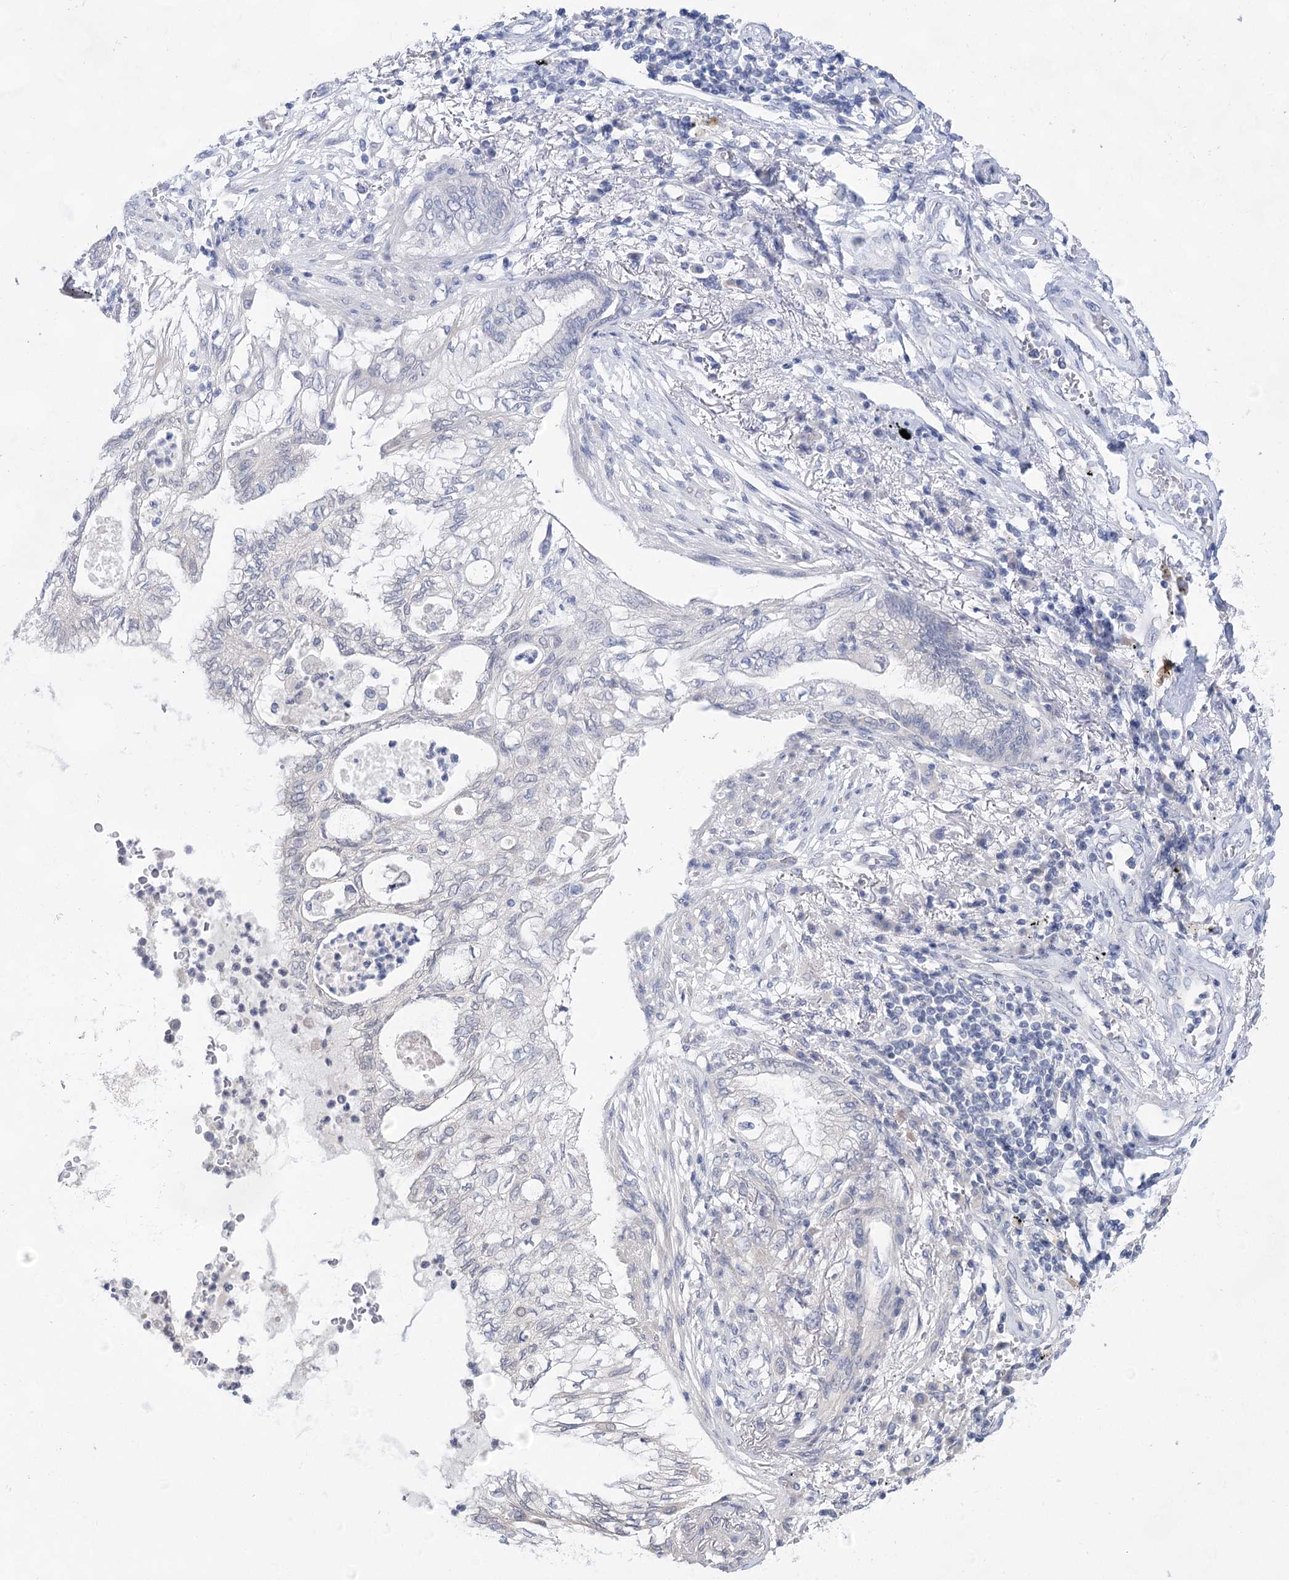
{"staining": {"intensity": "negative", "quantity": "none", "location": "none"}, "tissue": "lung cancer", "cell_type": "Tumor cells", "image_type": "cancer", "snomed": [{"axis": "morphology", "description": "Adenocarcinoma, NOS"}, {"axis": "topography", "description": "Lung"}], "caption": "Lung cancer (adenocarcinoma) stained for a protein using immunohistochemistry exhibits no staining tumor cells.", "gene": "LALBA", "patient": {"sex": "female", "age": 70}}